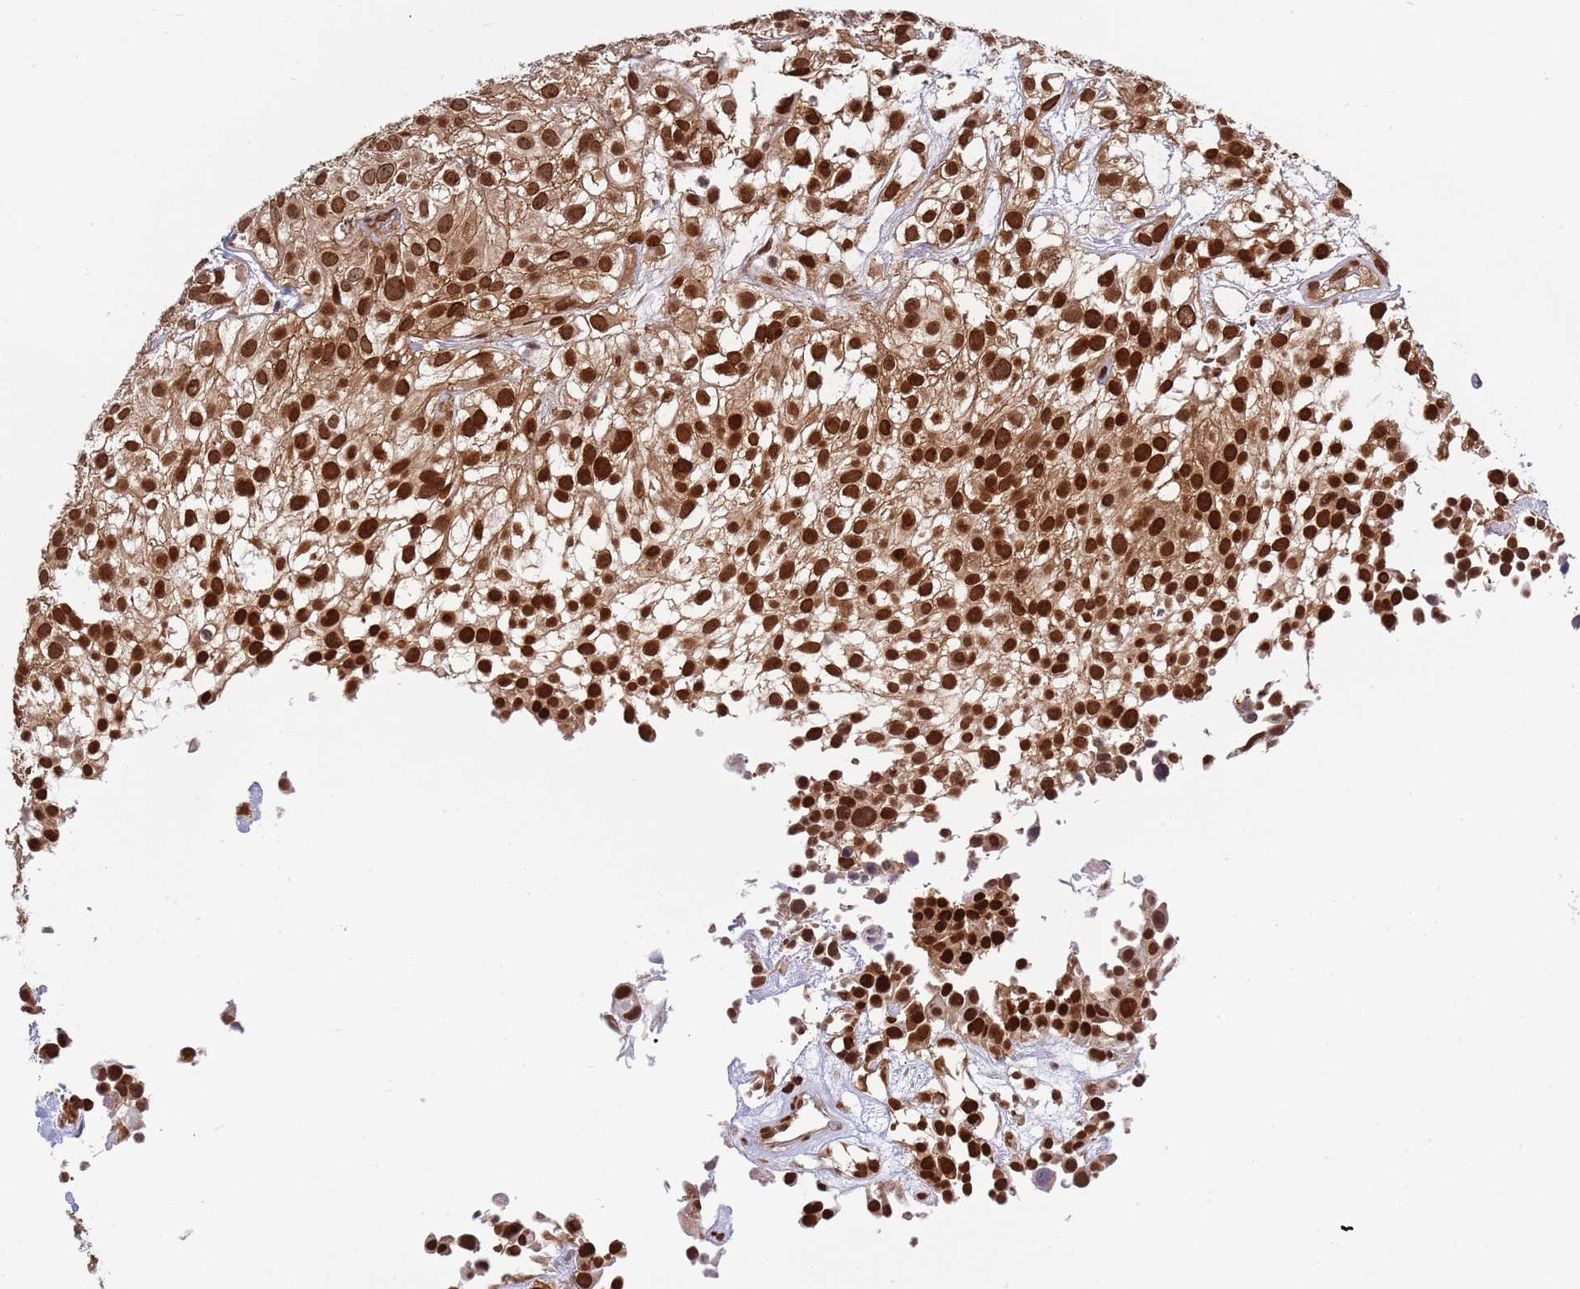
{"staining": {"intensity": "strong", "quantity": ">75%", "location": "cytoplasmic/membranous,nuclear"}, "tissue": "urothelial cancer", "cell_type": "Tumor cells", "image_type": "cancer", "snomed": [{"axis": "morphology", "description": "Urothelial carcinoma, High grade"}, {"axis": "topography", "description": "Urinary bladder"}], "caption": "Immunohistochemical staining of urothelial cancer exhibits high levels of strong cytoplasmic/membranous and nuclear positivity in about >75% of tumor cells.", "gene": "TBX10", "patient": {"sex": "male", "age": 56}}